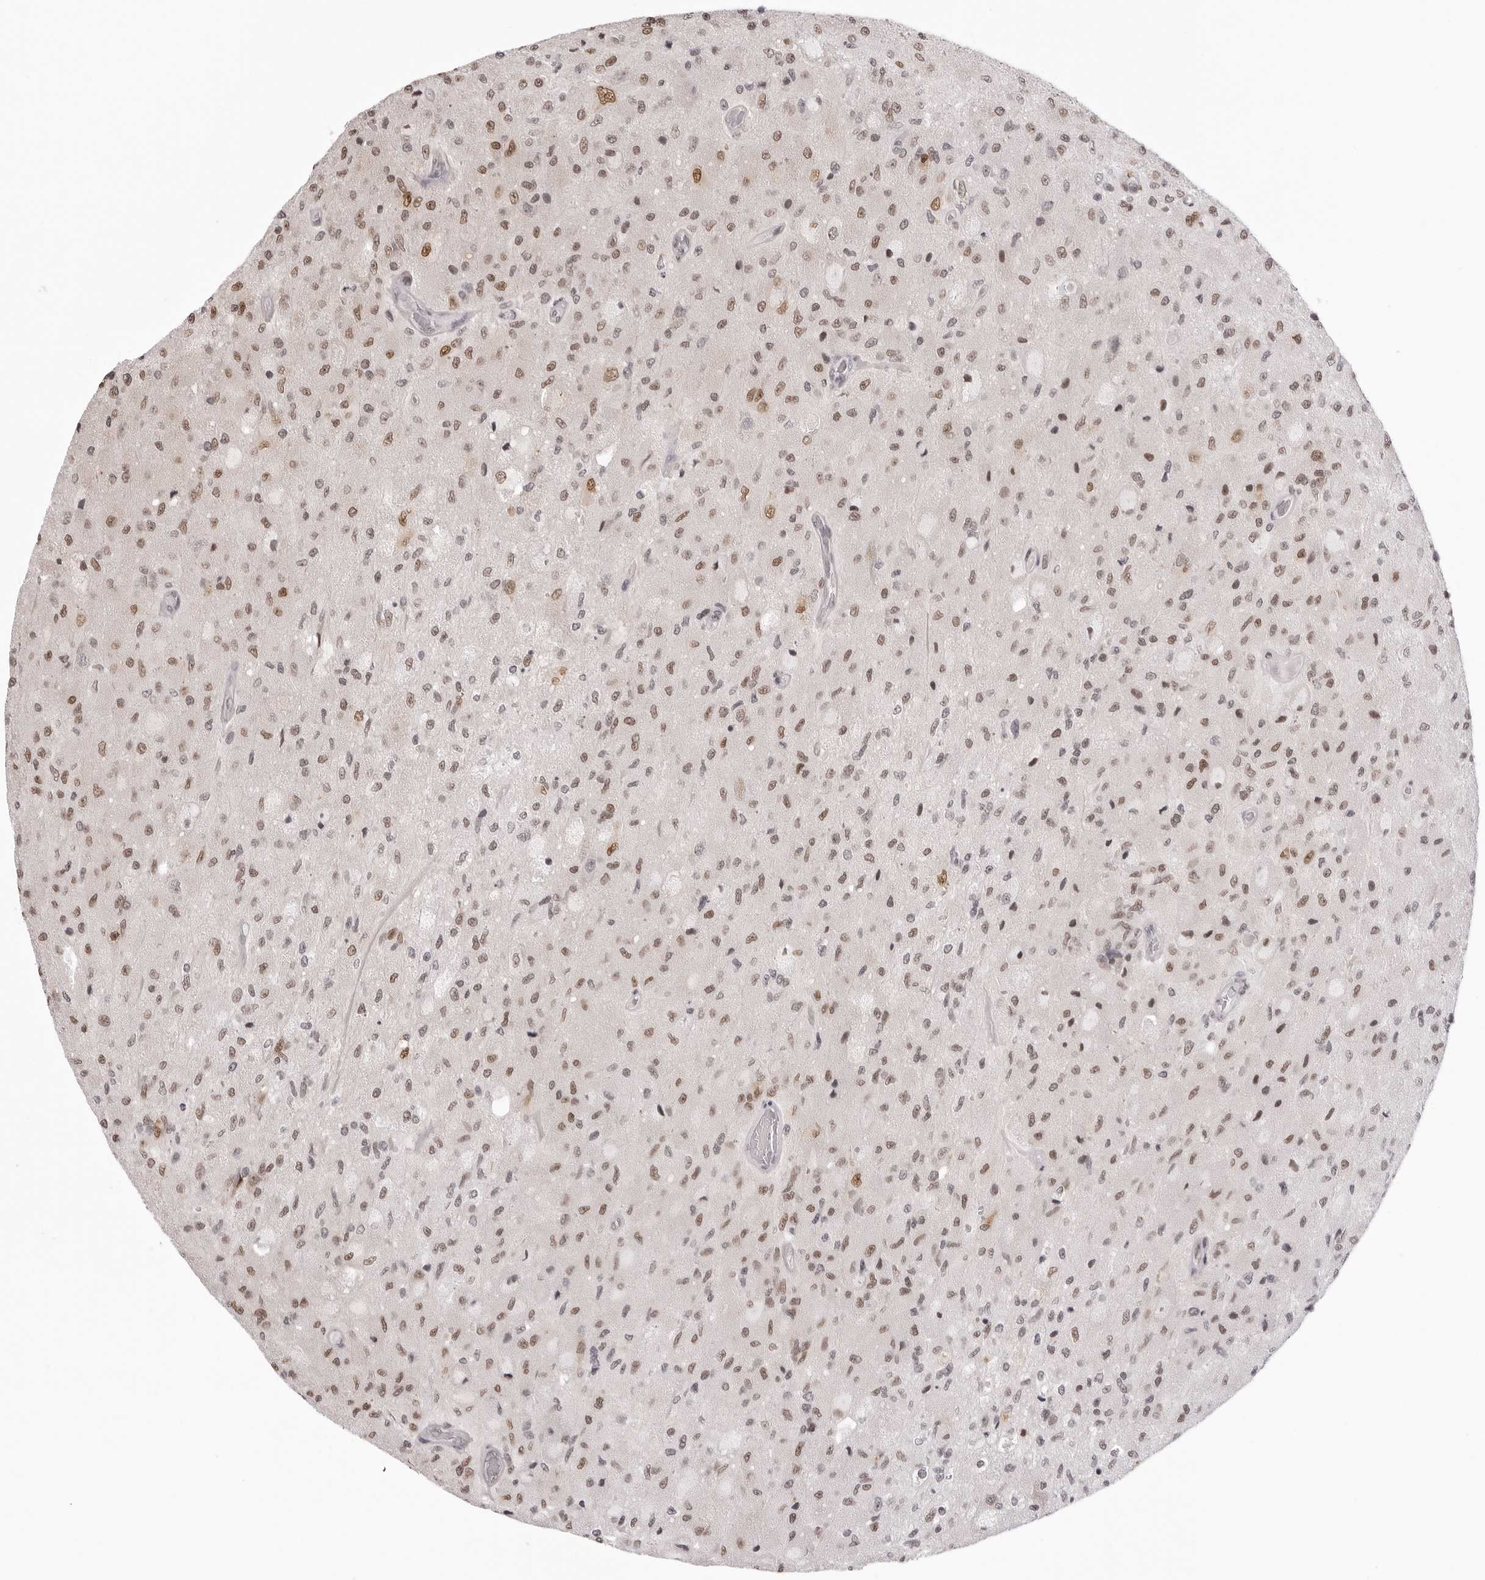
{"staining": {"intensity": "moderate", "quantity": ">75%", "location": "nuclear"}, "tissue": "glioma", "cell_type": "Tumor cells", "image_type": "cancer", "snomed": [{"axis": "morphology", "description": "Normal tissue, NOS"}, {"axis": "morphology", "description": "Glioma, malignant, High grade"}, {"axis": "topography", "description": "Cerebral cortex"}], "caption": "This histopathology image displays immunohistochemistry (IHC) staining of glioma, with medium moderate nuclear positivity in about >75% of tumor cells.", "gene": "HSPA4", "patient": {"sex": "male", "age": 77}}